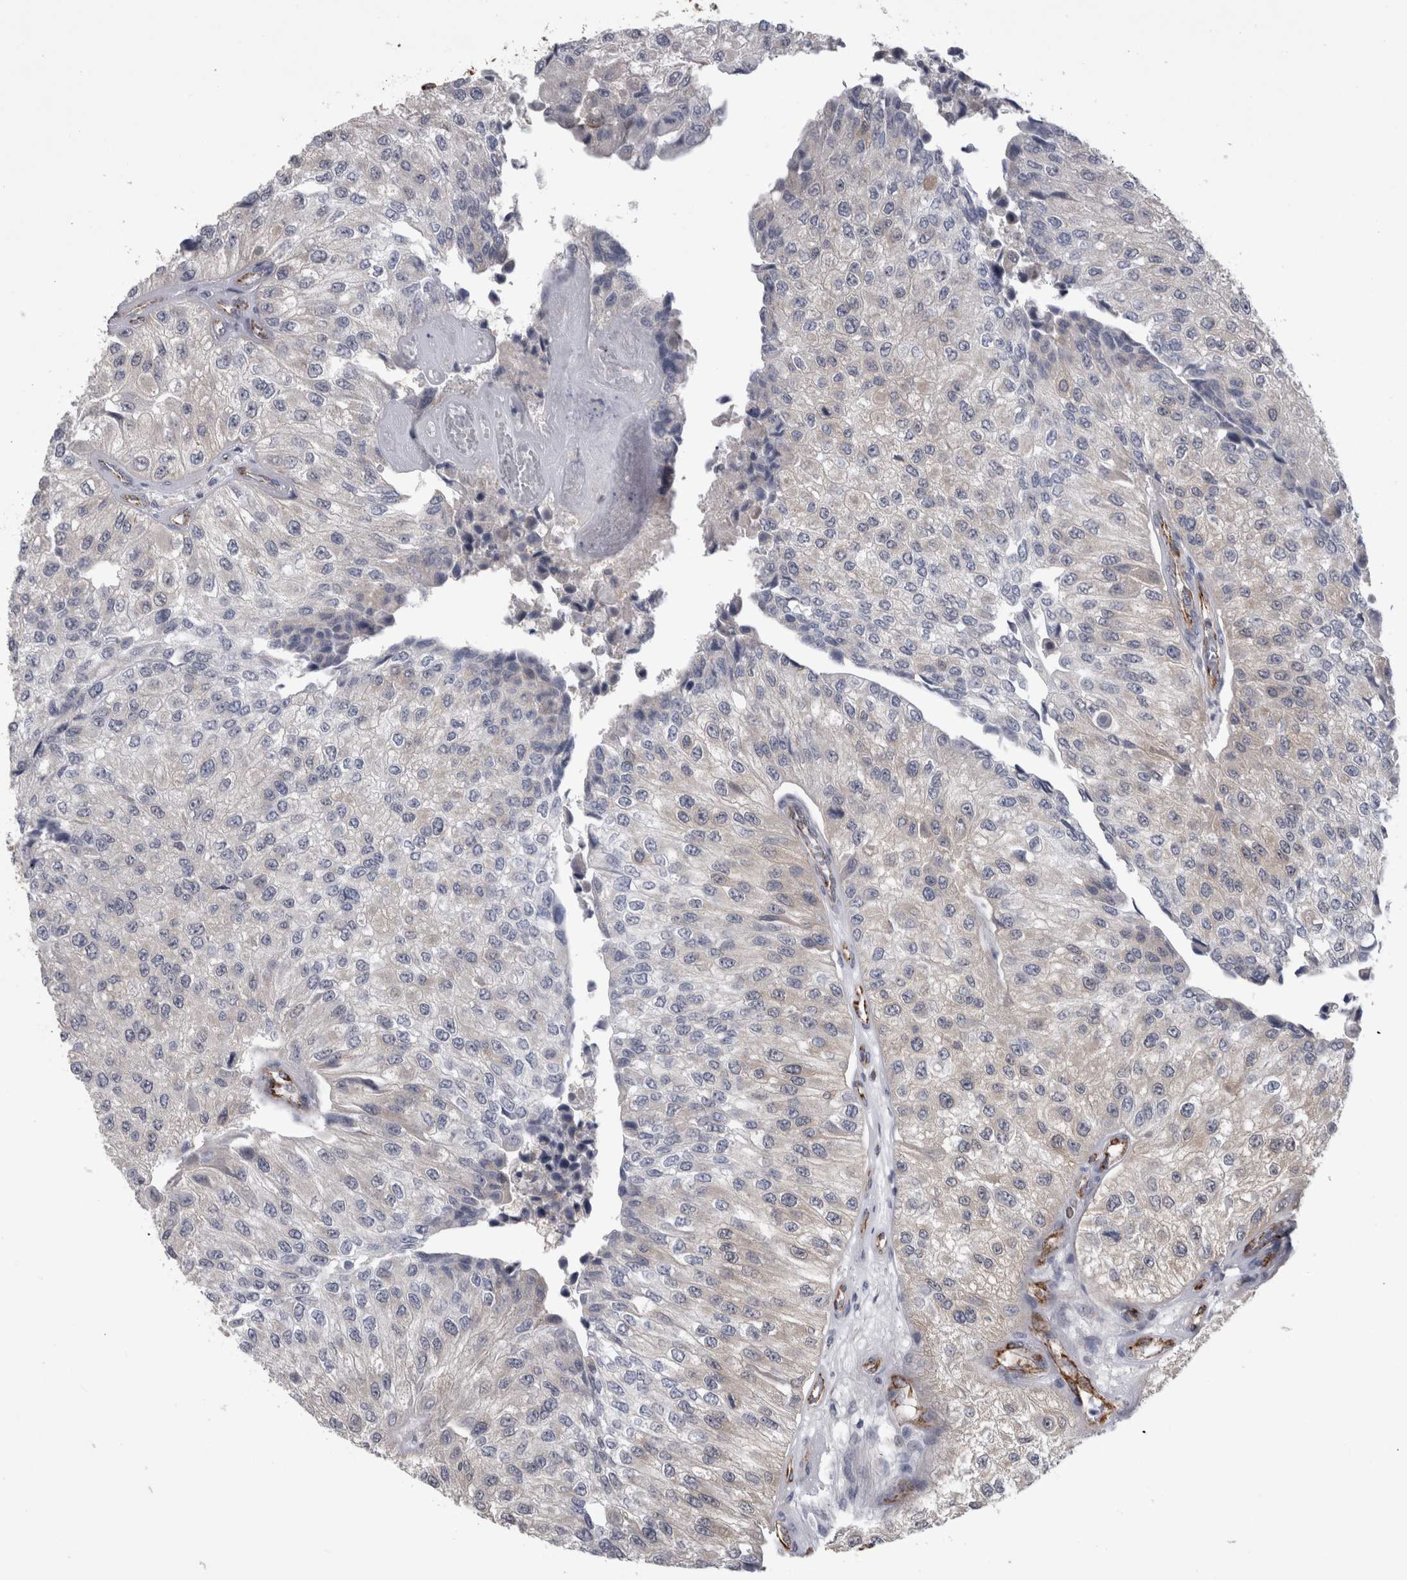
{"staining": {"intensity": "weak", "quantity": "<25%", "location": "cytoplasmic/membranous"}, "tissue": "urothelial cancer", "cell_type": "Tumor cells", "image_type": "cancer", "snomed": [{"axis": "morphology", "description": "Urothelial carcinoma, High grade"}, {"axis": "topography", "description": "Kidney"}, {"axis": "topography", "description": "Urinary bladder"}], "caption": "Tumor cells are negative for brown protein staining in urothelial carcinoma (high-grade).", "gene": "ACOT7", "patient": {"sex": "male", "age": 77}}